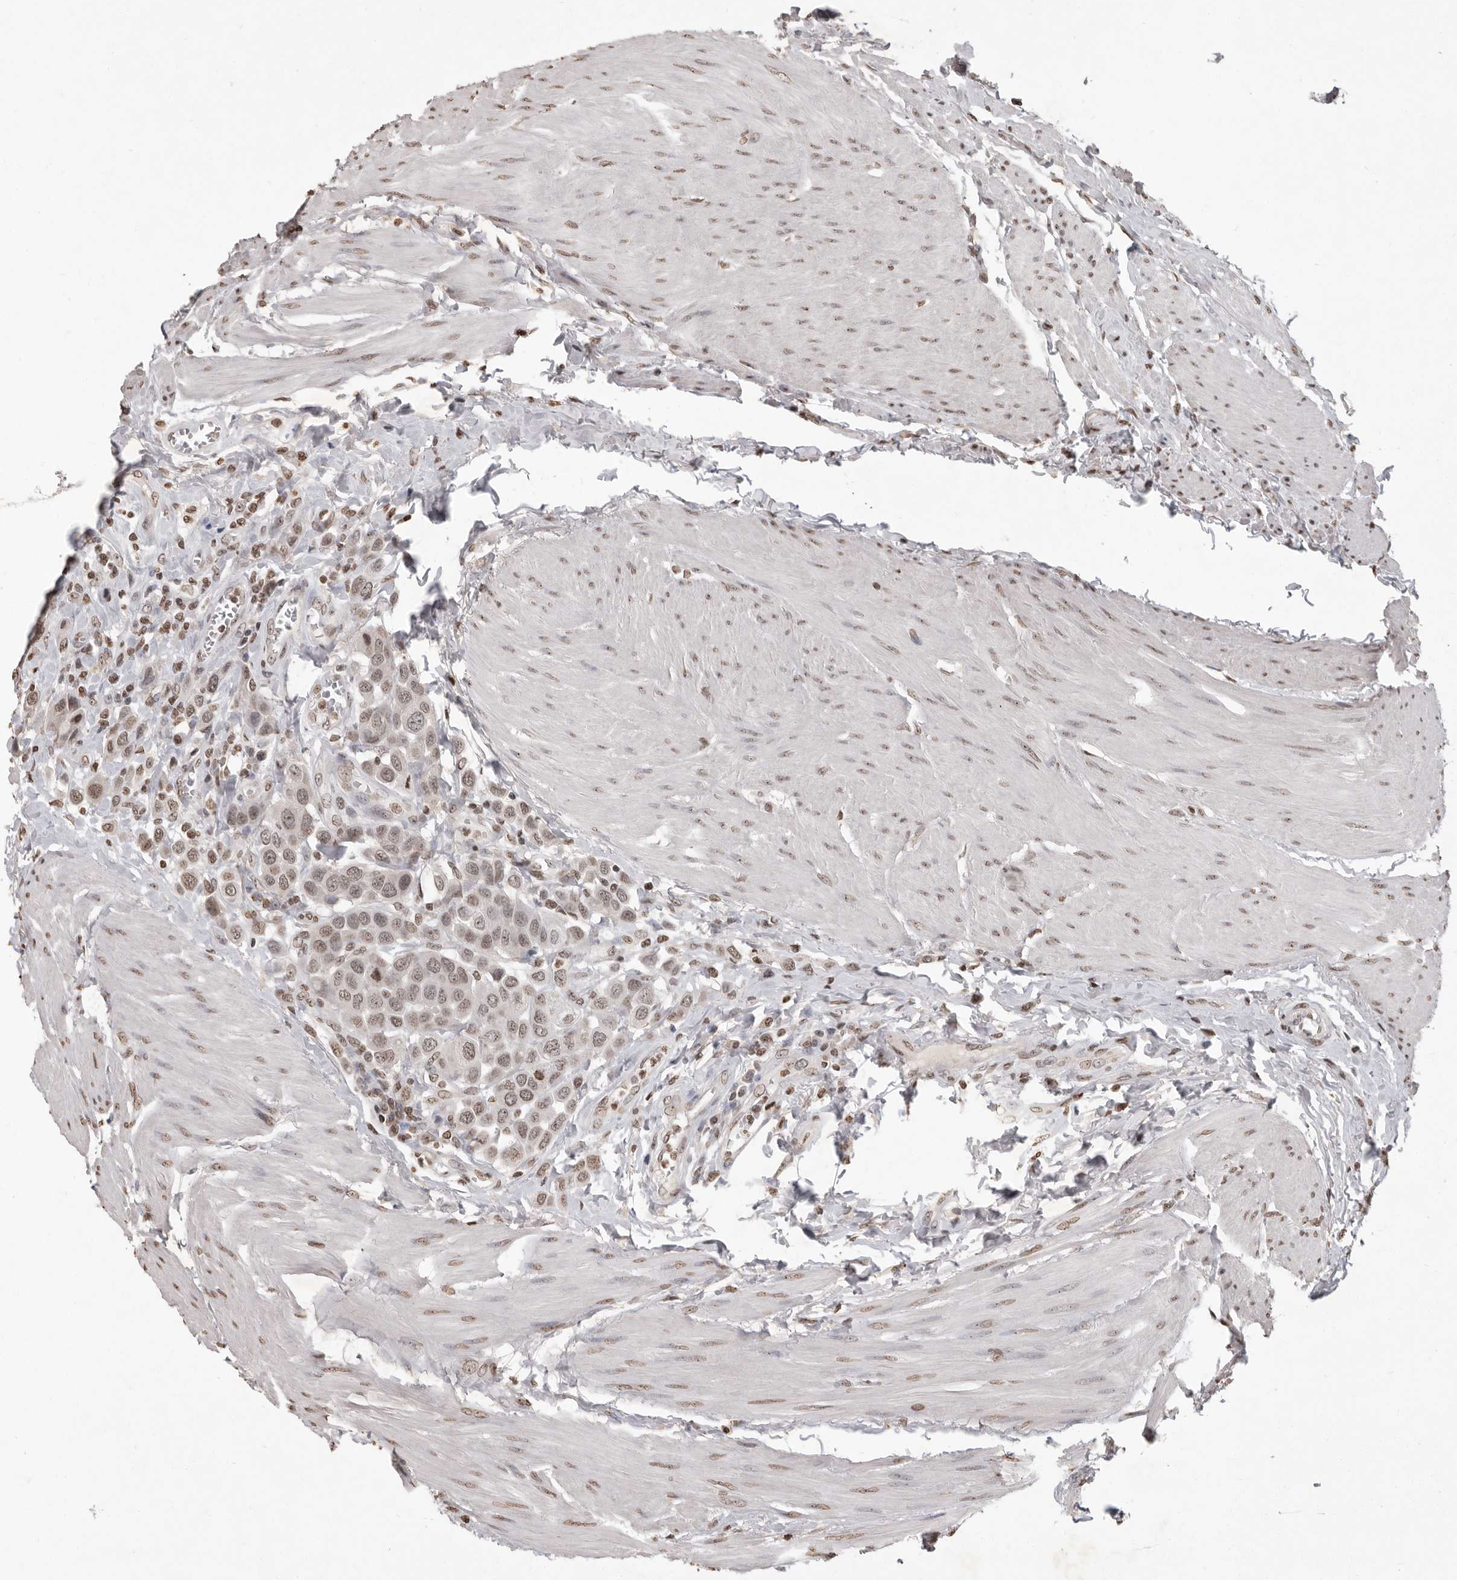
{"staining": {"intensity": "weak", "quantity": ">75%", "location": "nuclear"}, "tissue": "urothelial cancer", "cell_type": "Tumor cells", "image_type": "cancer", "snomed": [{"axis": "morphology", "description": "Urothelial carcinoma, High grade"}, {"axis": "topography", "description": "Urinary bladder"}], "caption": "Human urothelial cancer stained with a protein marker exhibits weak staining in tumor cells.", "gene": "WDR45", "patient": {"sex": "male", "age": 50}}